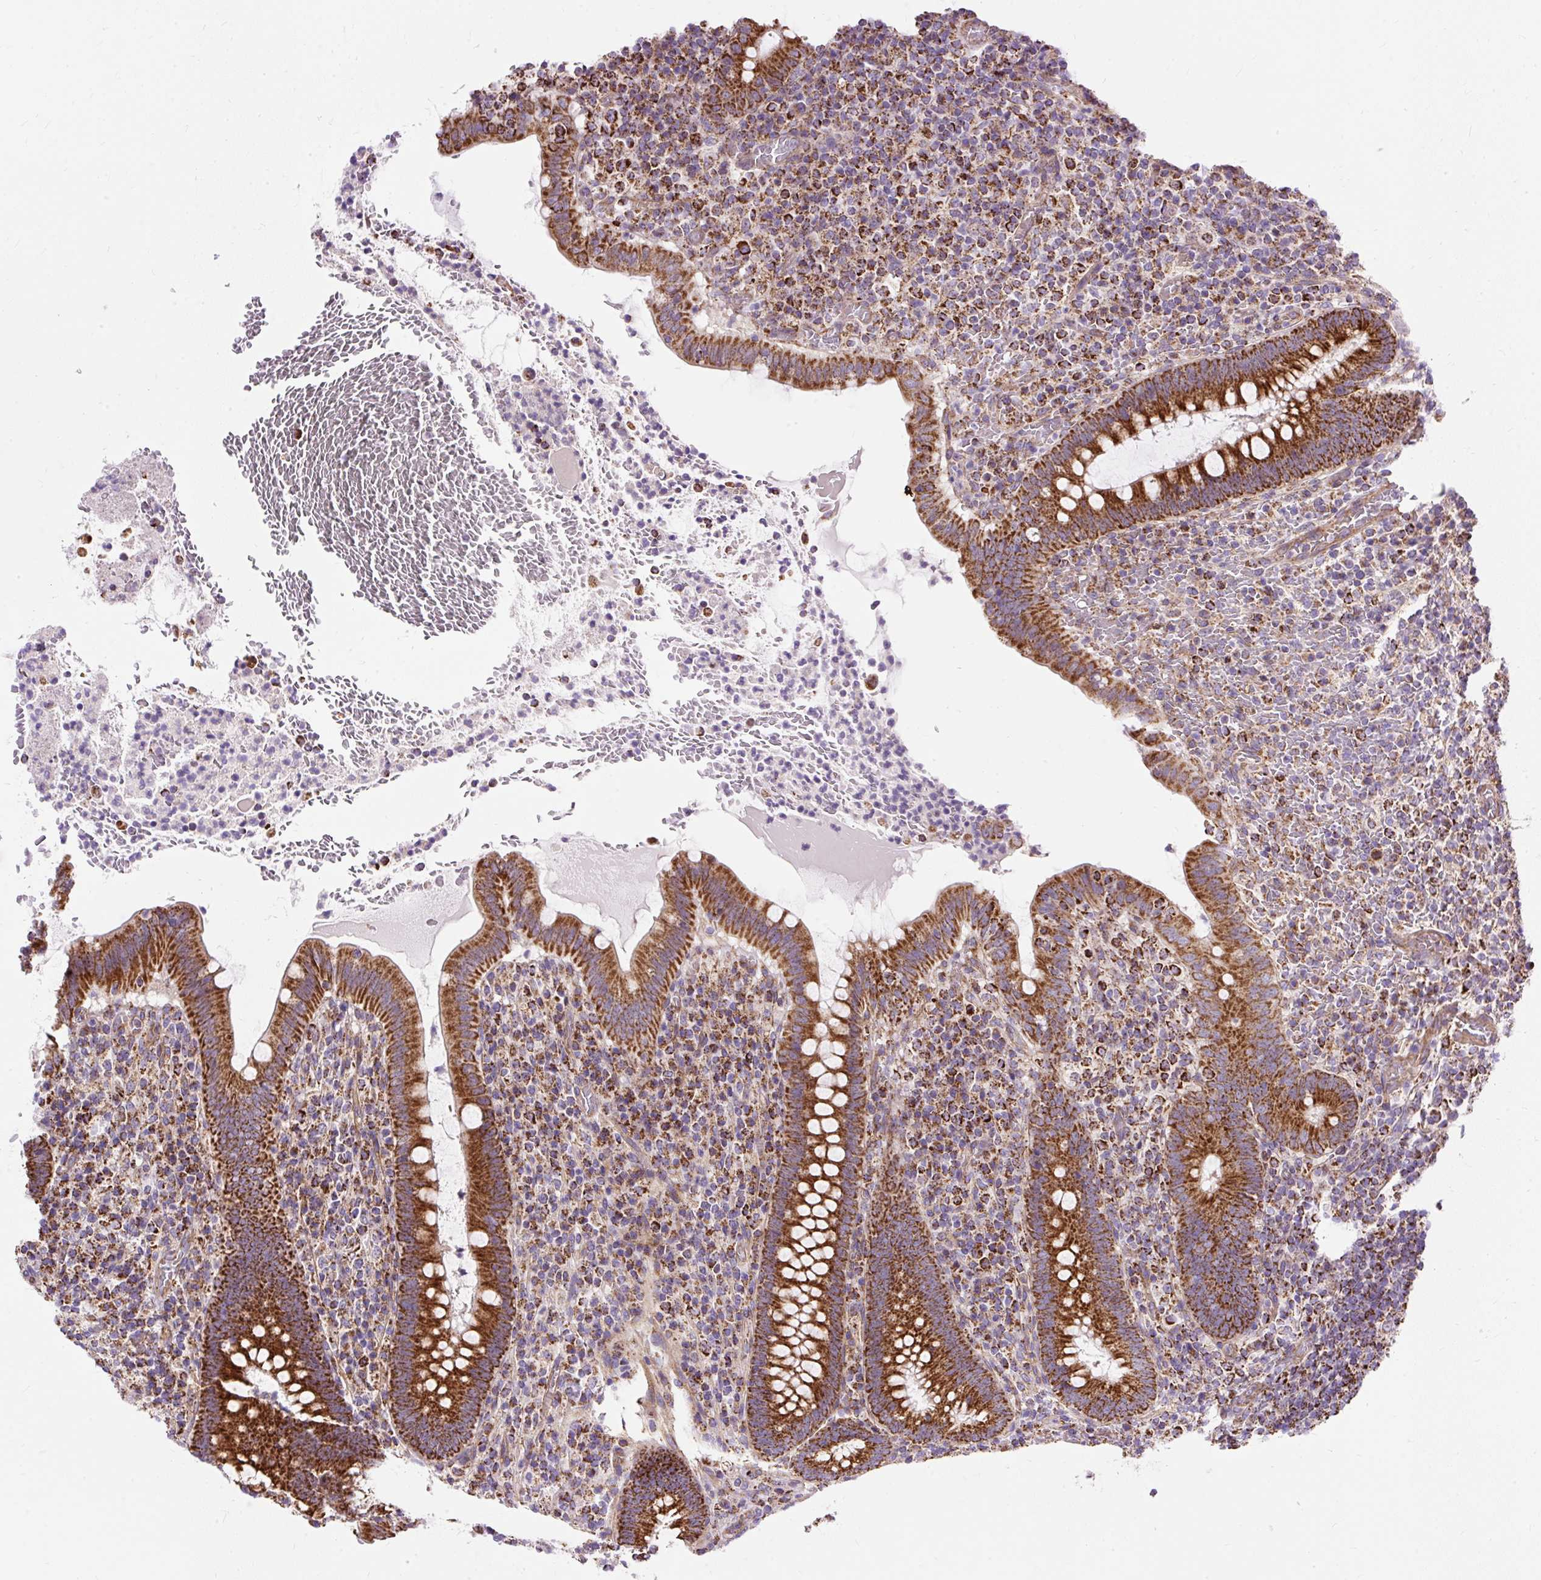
{"staining": {"intensity": "strong", "quantity": ">75%", "location": "cytoplasmic/membranous"}, "tissue": "appendix", "cell_type": "Glandular cells", "image_type": "normal", "snomed": [{"axis": "morphology", "description": "Normal tissue, NOS"}, {"axis": "topography", "description": "Appendix"}], "caption": "Immunohistochemical staining of unremarkable human appendix exhibits high levels of strong cytoplasmic/membranous expression in approximately >75% of glandular cells.", "gene": "CEP290", "patient": {"sex": "female", "age": 43}}